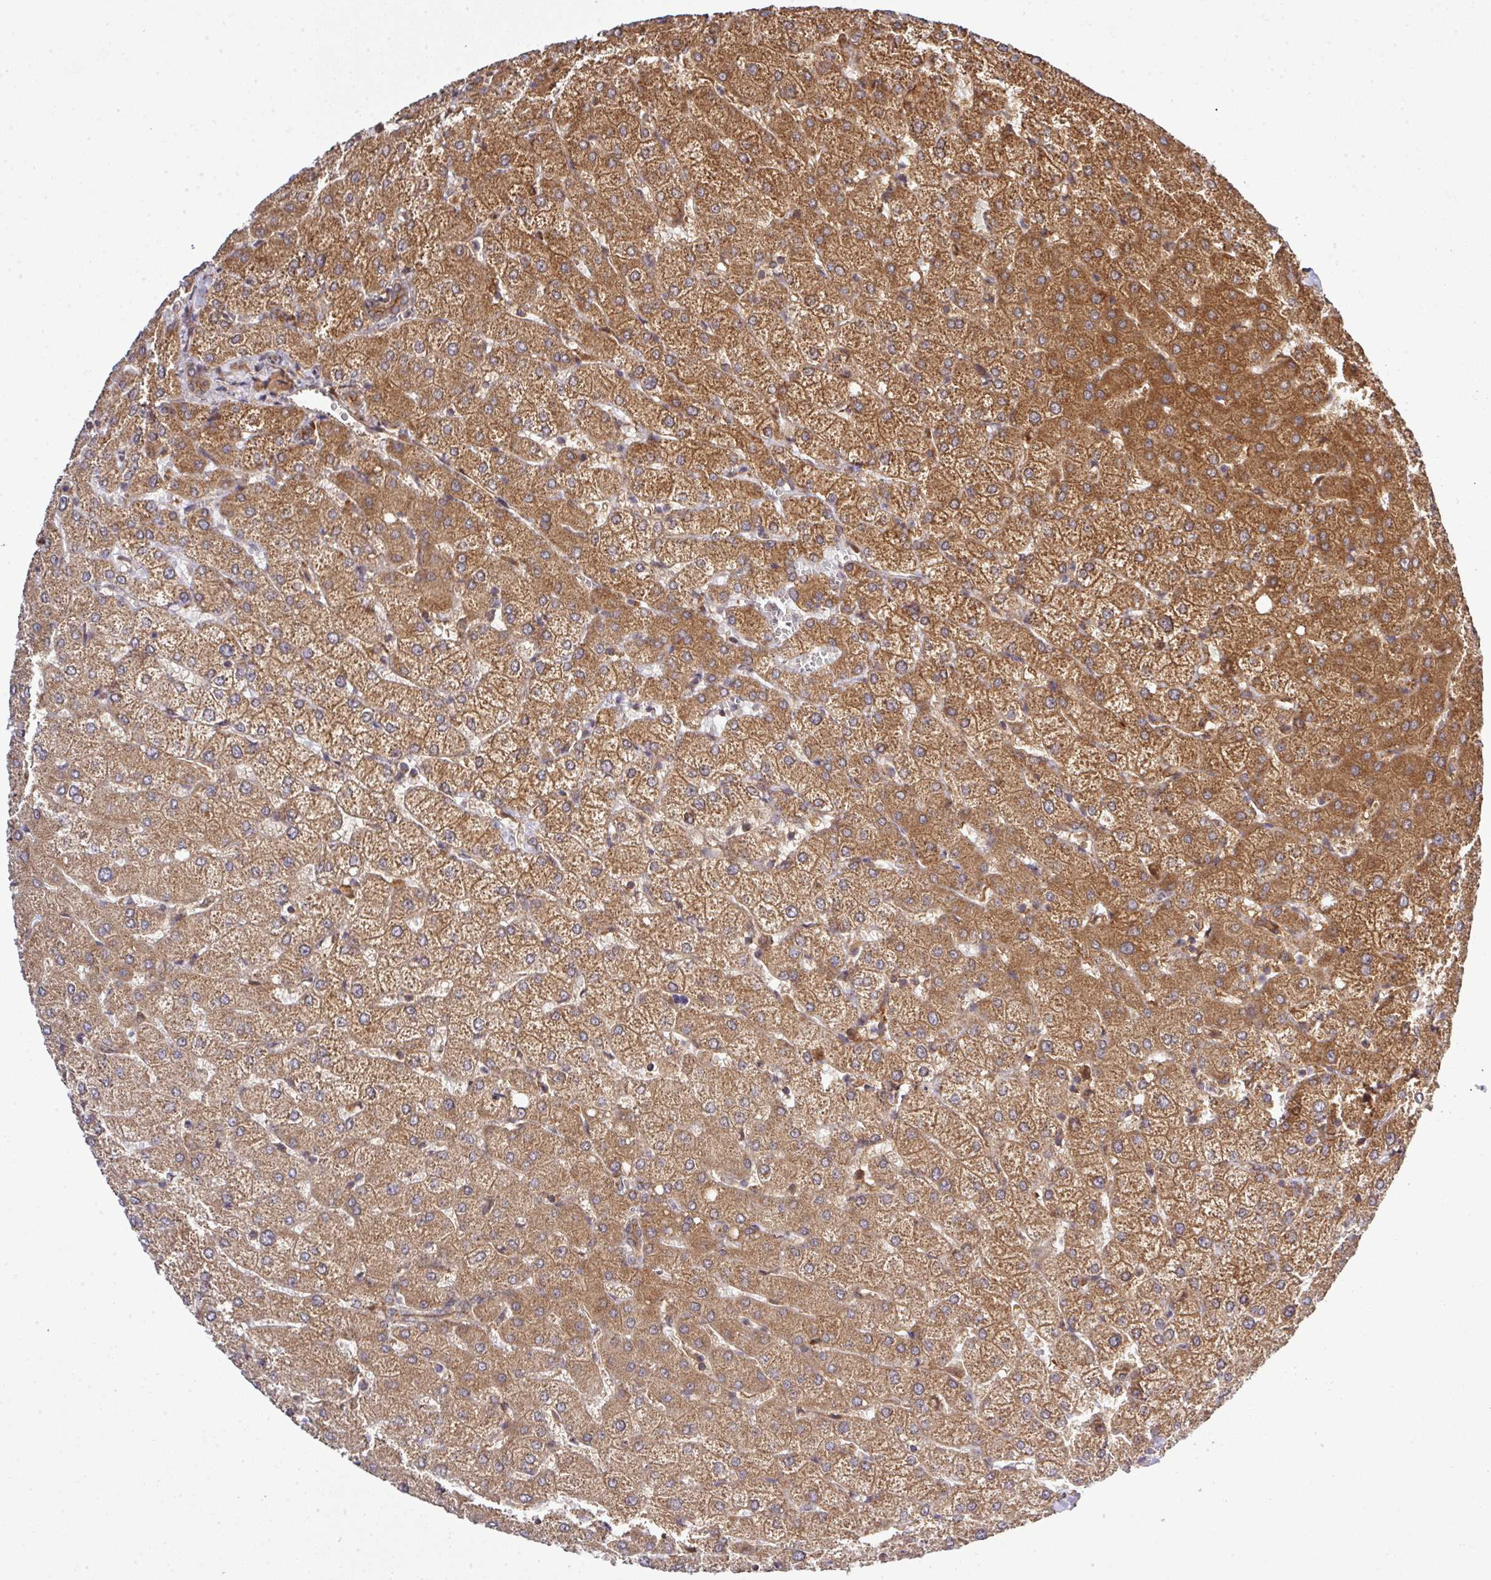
{"staining": {"intensity": "moderate", "quantity": ">75%", "location": "cytoplasmic/membranous"}, "tissue": "liver", "cell_type": "Cholangiocytes", "image_type": "normal", "snomed": [{"axis": "morphology", "description": "Normal tissue, NOS"}, {"axis": "topography", "description": "Liver"}], "caption": "About >75% of cholangiocytes in unremarkable human liver exhibit moderate cytoplasmic/membranous protein expression as visualized by brown immunohistochemical staining.", "gene": "ARPIN", "patient": {"sex": "female", "age": 54}}